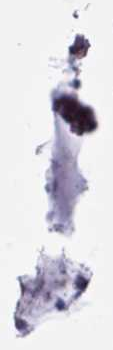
{"staining": {"intensity": "weak", "quantity": ">75%", "location": "cytoplasmic/membranous"}, "tissue": "thyroid gland", "cell_type": "Glandular cells", "image_type": "normal", "snomed": [{"axis": "morphology", "description": "Normal tissue, NOS"}, {"axis": "topography", "description": "Thyroid gland"}], "caption": "About >75% of glandular cells in normal human thyroid gland display weak cytoplasmic/membranous protein expression as visualized by brown immunohistochemical staining.", "gene": "CAMK2A", "patient": {"sex": "female", "age": 22}}